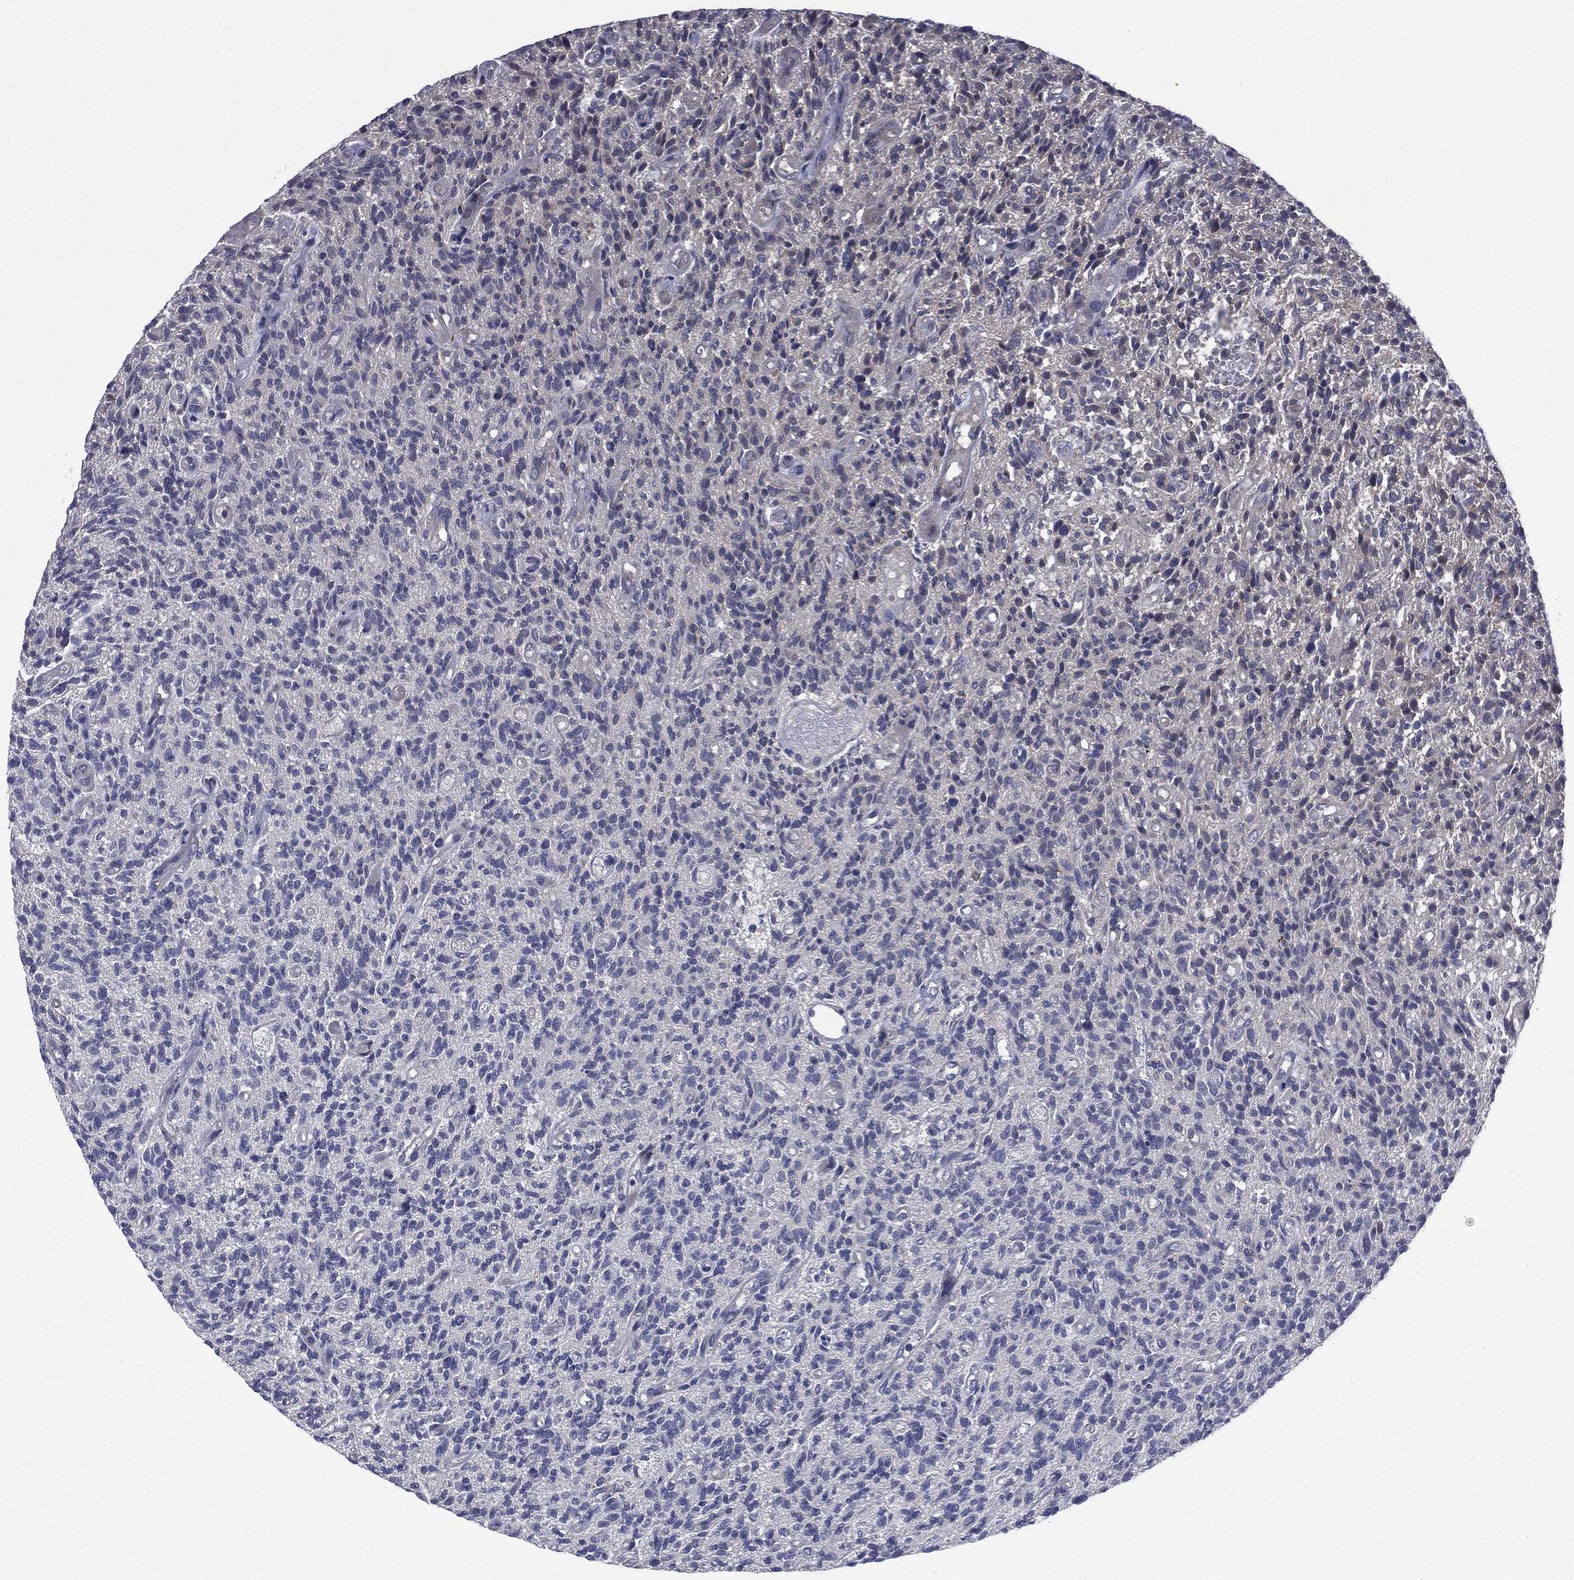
{"staining": {"intensity": "negative", "quantity": "none", "location": "none"}, "tissue": "glioma", "cell_type": "Tumor cells", "image_type": "cancer", "snomed": [{"axis": "morphology", "description": "Glioma, malignant, High grade"}, {"axis": "topography", "description": "Brain"}], "caption": "Tumor cells show no significant staining in glioma.", "gene": "C2orf76", "patient": {"sex": "male", "age": 64}}